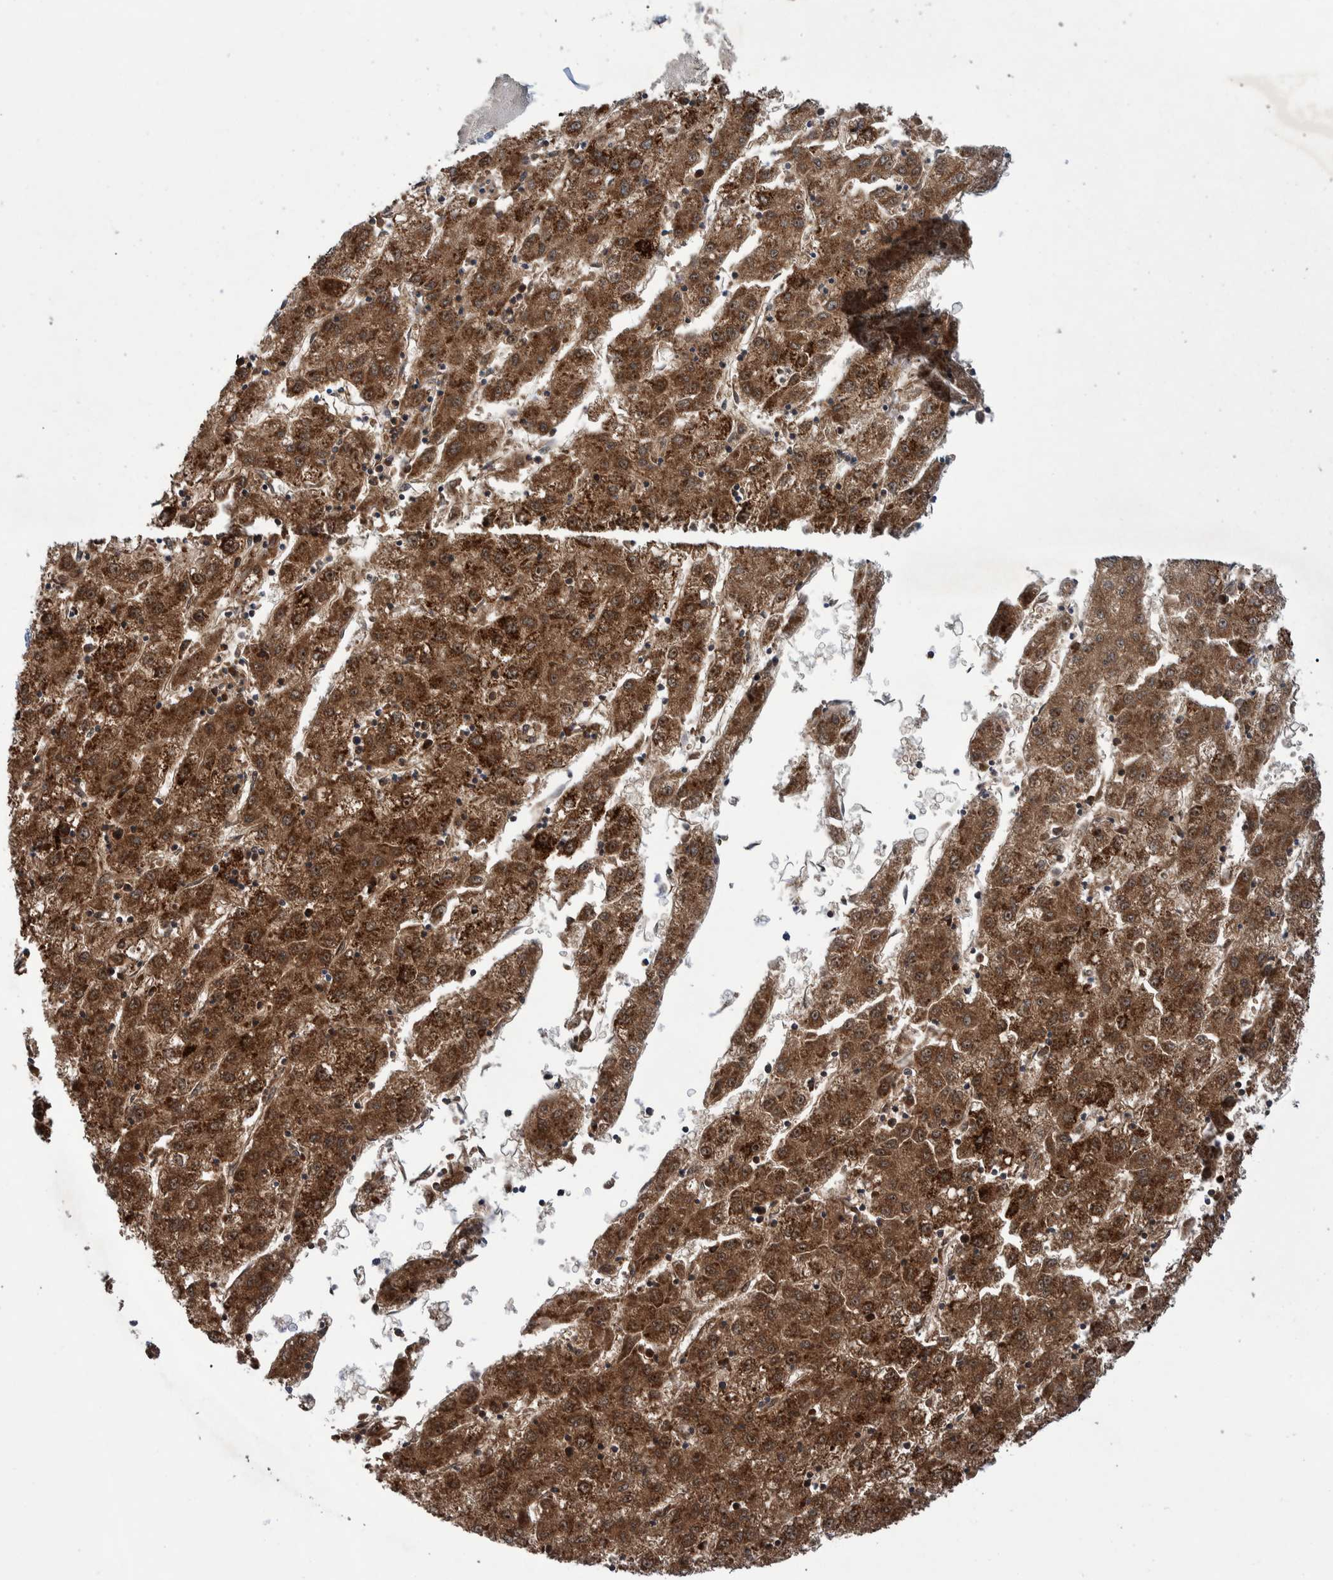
{"staining": {"intensity": "strong", "quantity": ">75%", "location": "cytoplasmic/membranous"}, "tissue": "liver cancer", "cell_type": "Tumor cells", "image_type": "cancer", "snomed": [{"axis": "morphology", "description": "Carcinoma, Hepatocellular, NOS"}, {"axis": "topography", "description": "Liver"}], "caption": "This is a photomicrograph of immunohistochemistry staining of liver cancer, which shows strong expression in the cytoplasmic/membranous of tumor cells.", "gene": "DECR1", "patient": {"sex": "male", "age": 72}}